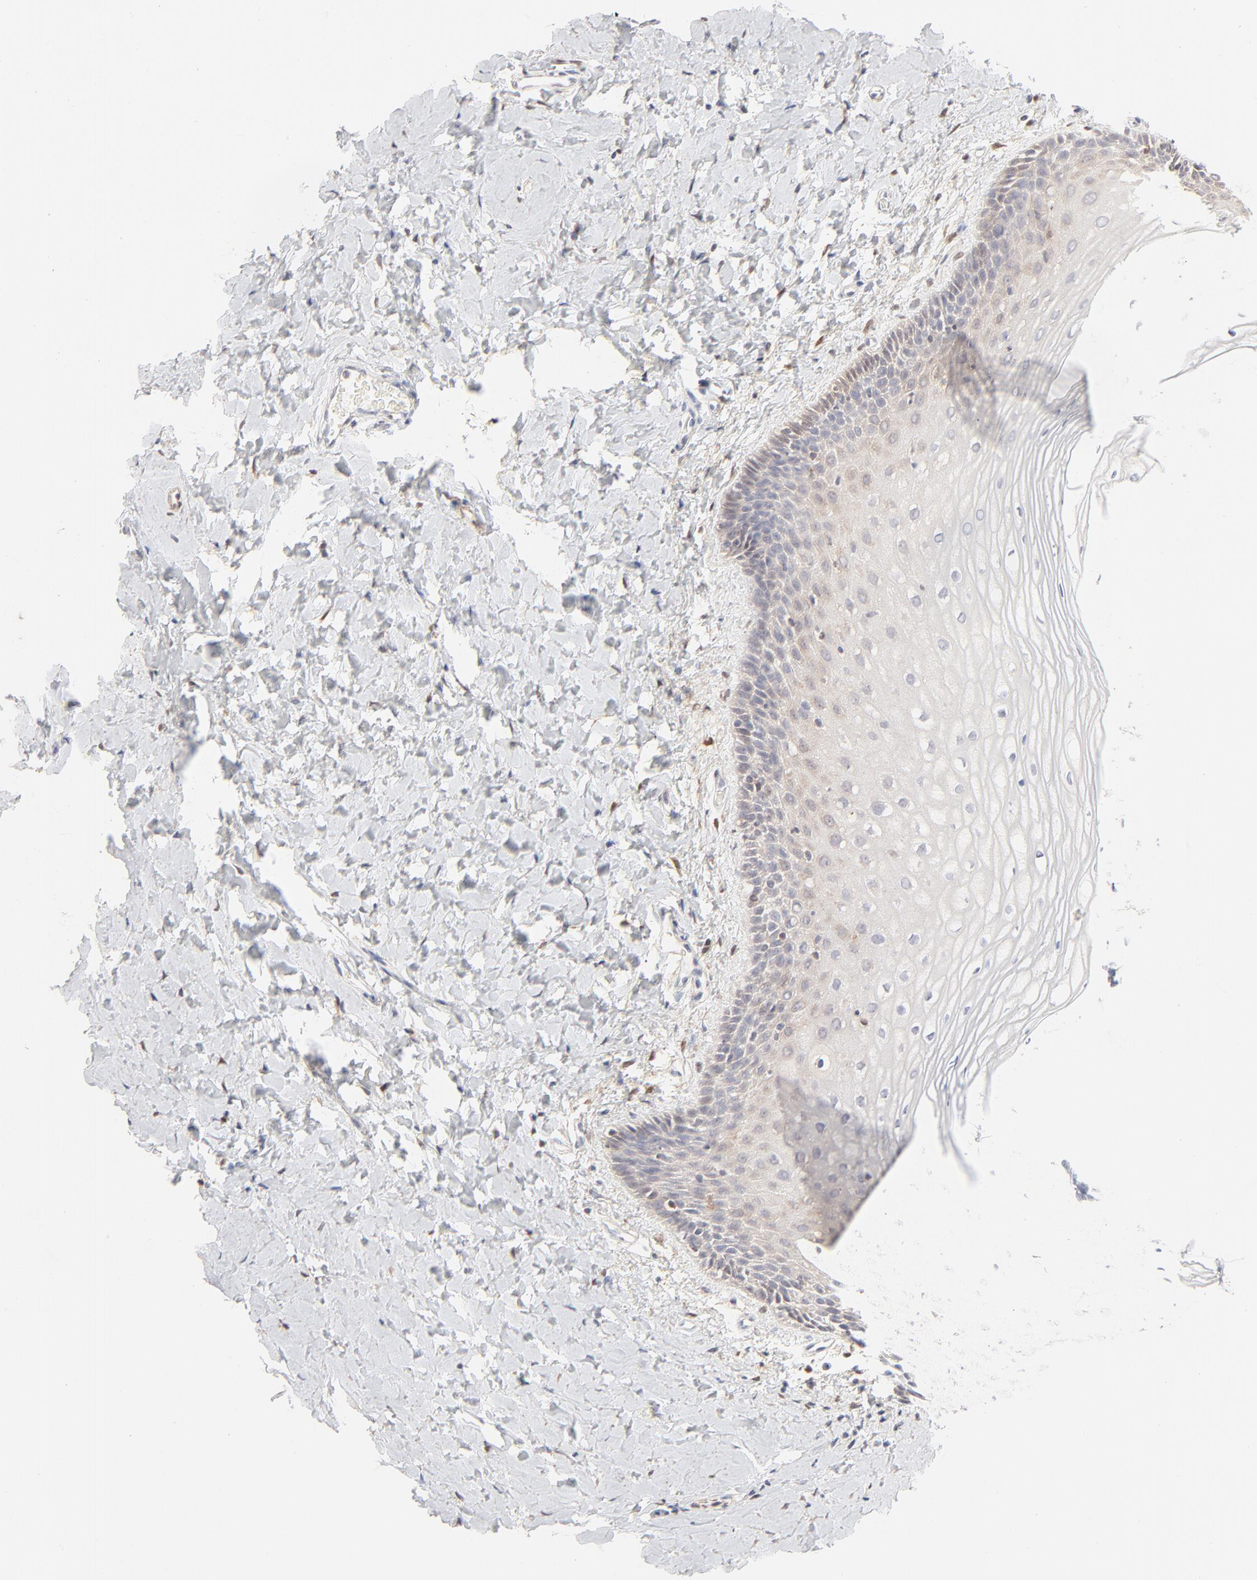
{"staining": {"intensity": "moderate", "quantity": "<25%", "location": "cytoplasmic/membranous"}, "tissue": "vagina", "cell_type": "Squamous epithelial cells", "image_type": "normal", "snomed": [{"axis": "morphology", "description": "Normal tissue, NOS"}, {"axis": "topography", "description": "Vagina"}], "caption": "Brown immunohistochemical staining in unremarkable human vagina displays moderate cytoplasmic/membranous positivity in about <25% of squamous epithelial cells. The staining was performed using DAB (3,3'-diaminobenzidine) to visualize the protein expression in brown, while the nuclei were stained in blue with hematoxylin (Magnification: 20x).", "gene": "CDK6", "patient": {"sex": "female", "age": 55}}